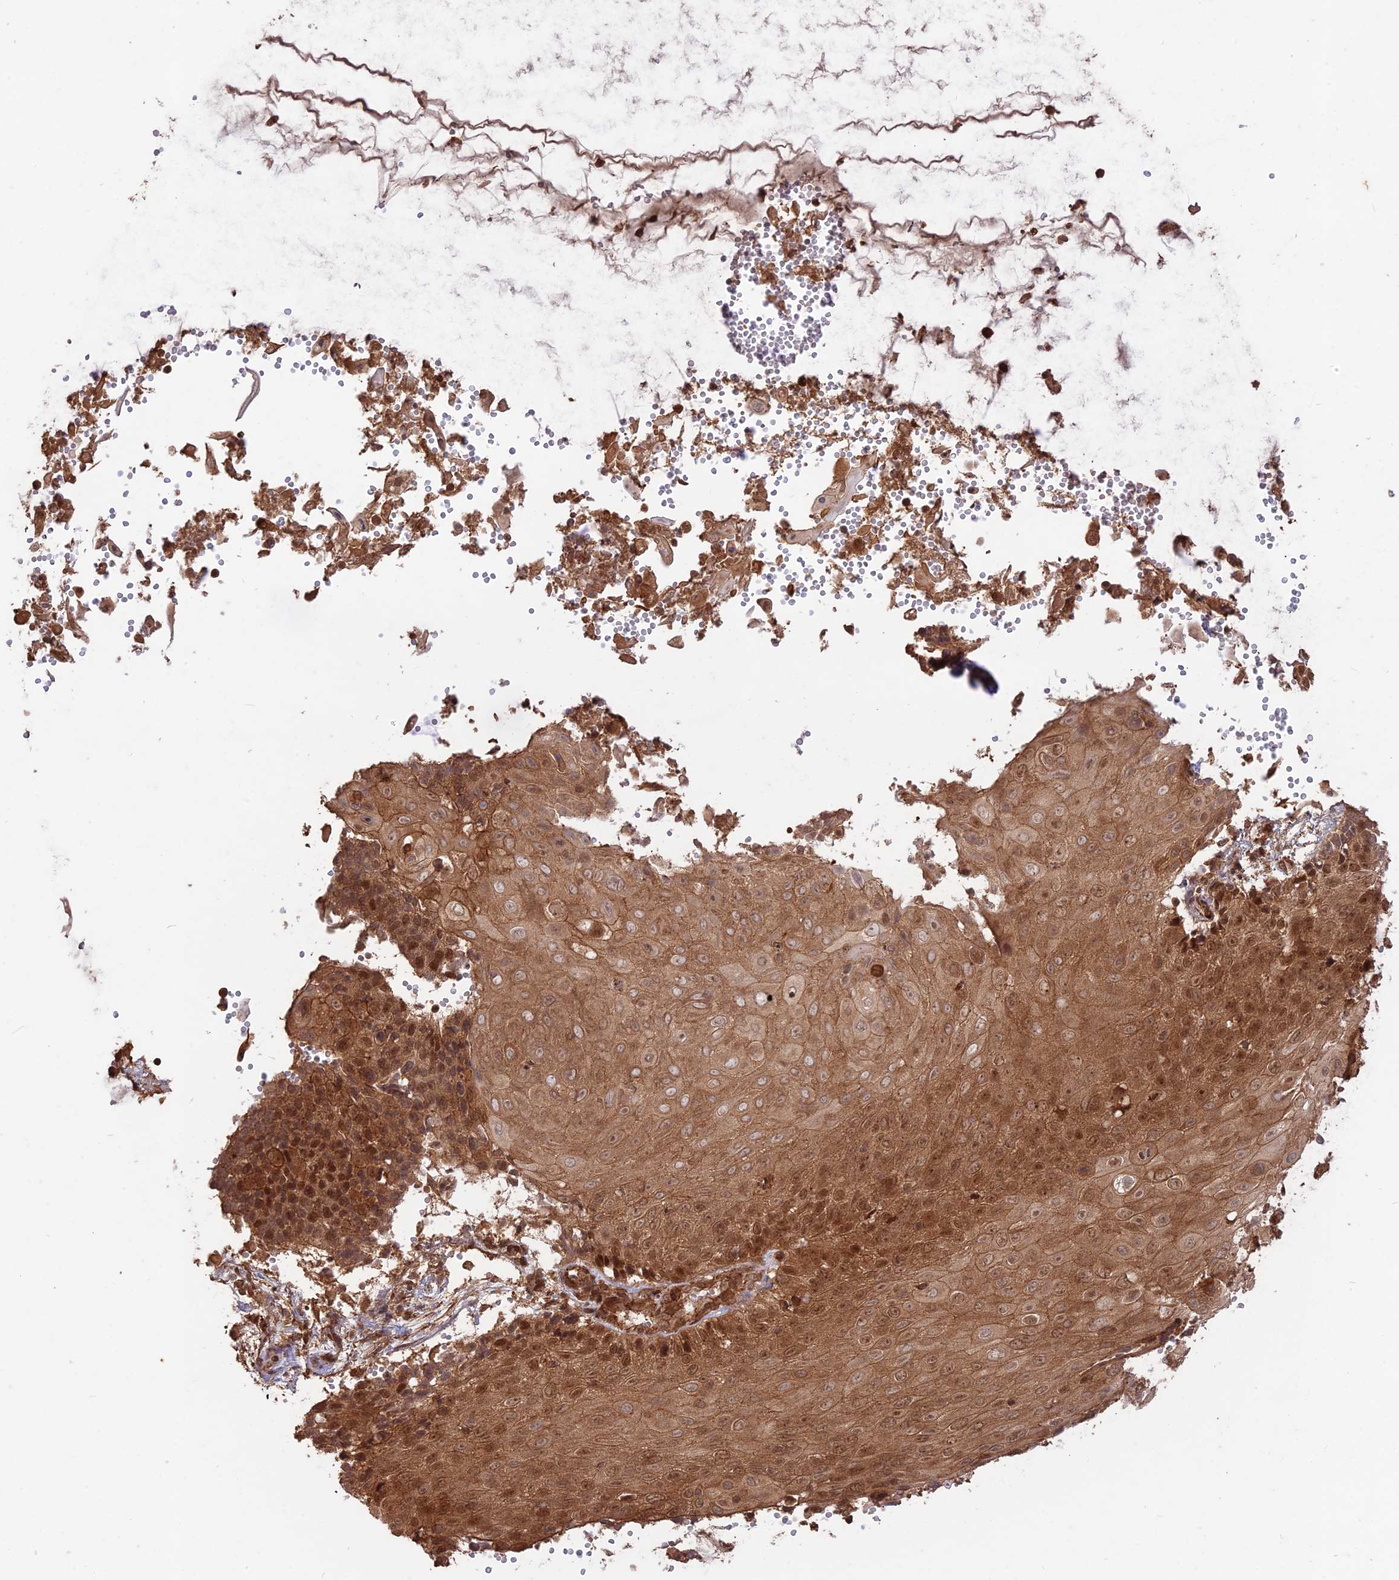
{"staining": {"intensity": "moderate", "quantity": ">75%", "location": "cytoplasmic/membranous,nuclear"}, "tissue": "cervical cancer", "cell_type": "Tumor cells", "image_type": "cancer", "snomed": [{"axis": "morphology", "description": "Squamous cell carcinoma, NOS"}, {"axis": "topography", "description": "Cervix"}], "caption": "Immunohistochemistry (IHC) photomicrograph of cervical cancer (squamous cell carcinoma) stained for a protein (brown), which displays medium levels of moderate cytoplasmic/membranous and nuclear expression in about >75% of tumor cells.", "gene": "CCDC174", "patient": {"sex": "female", "age": 39}}